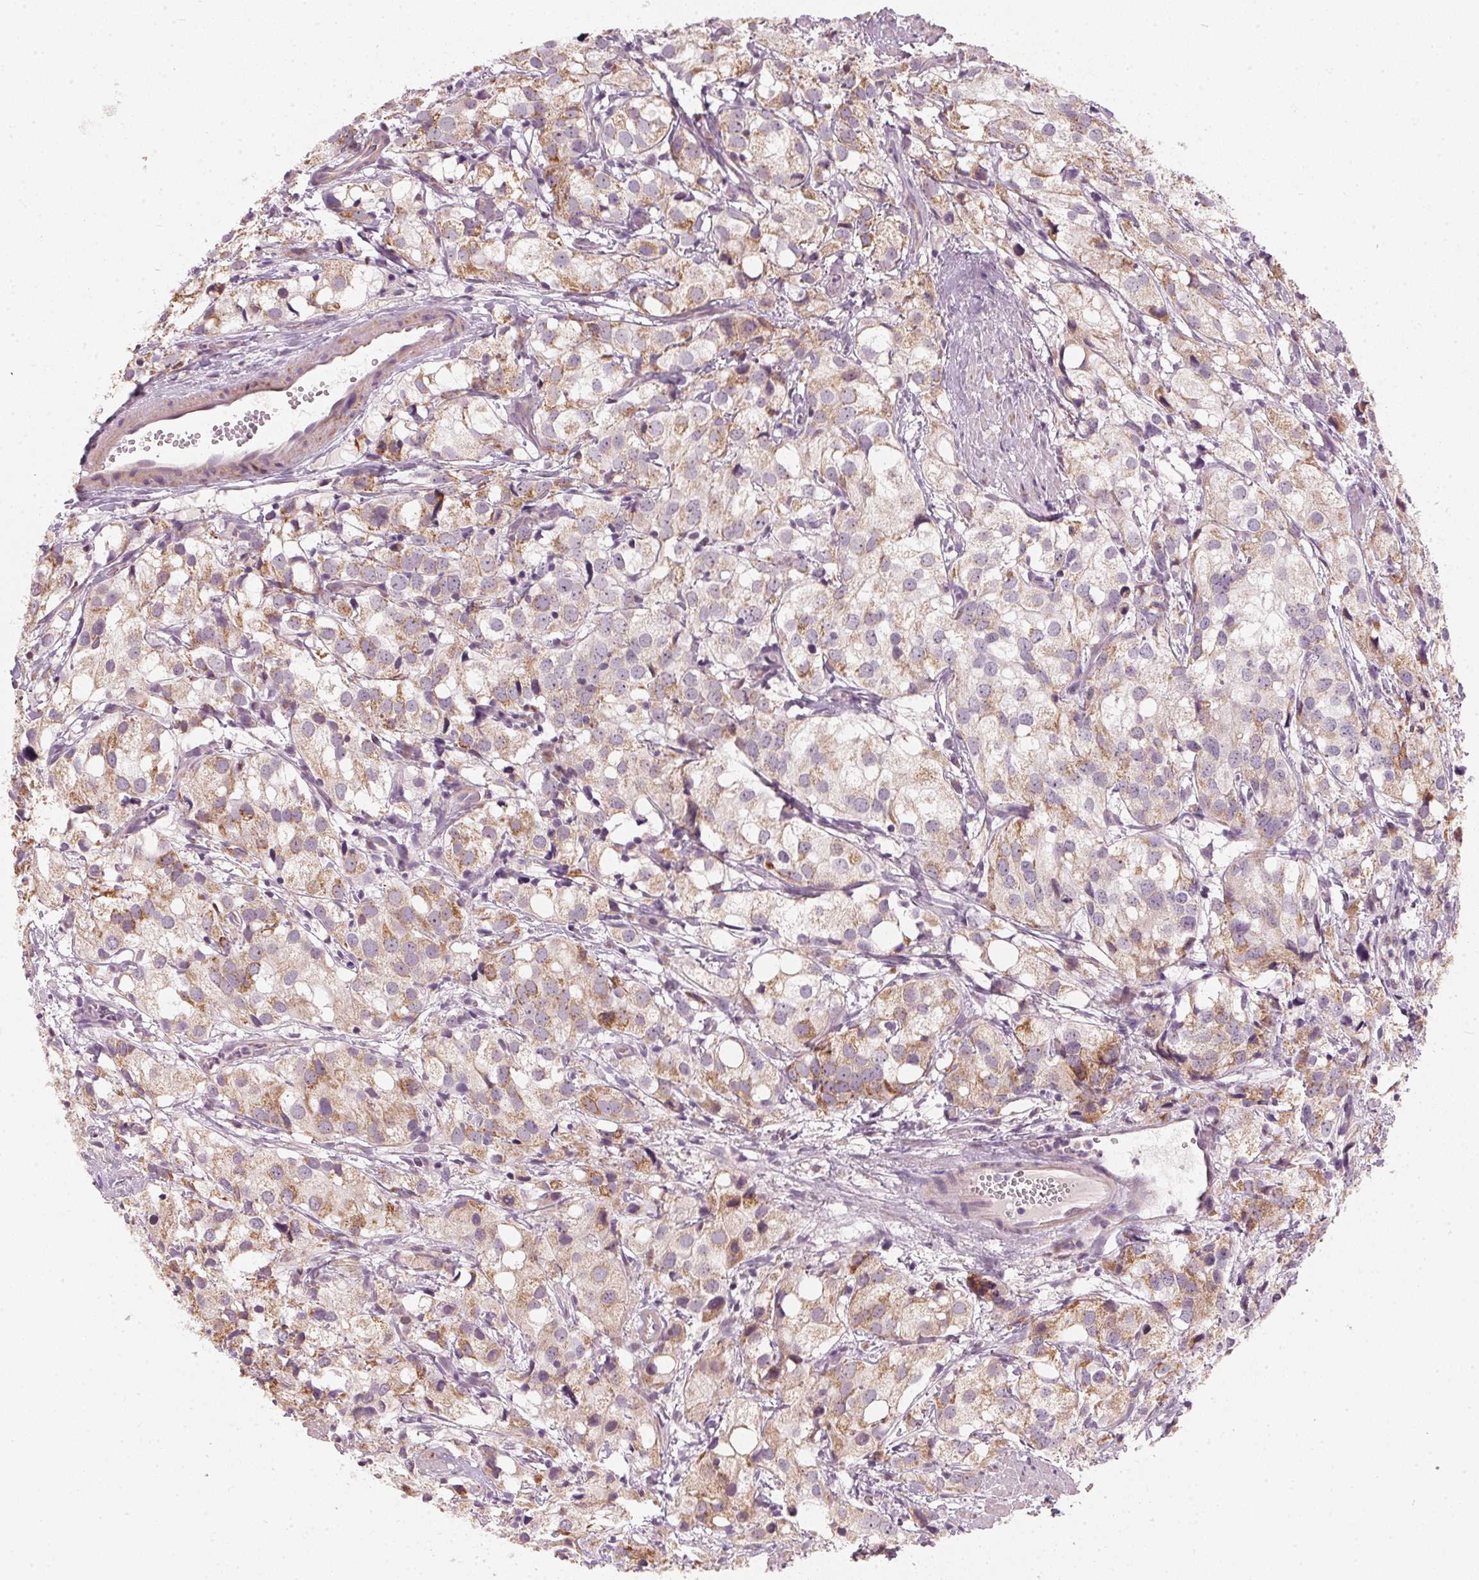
{"staining": {"intensity": "moderate", "quantity": ">75%", "location": "cytoplasmic/membranous"}, "tissue": "prostate cancer", "cell_type": "Tumor cells", "image_type": "cancer", "snomed": [{"axis": "morphology", "description": "Adenocarcinoma, High grade"}, {"axis": "topography", "description": "Prostate"}], "caption": "Protein staining displays moderate cytoplasmic/membranous staining in about >75% of tumor cells in prostate cancer.", "gene": "COQ7", "patient": {"sex": "male", "age": 86}}